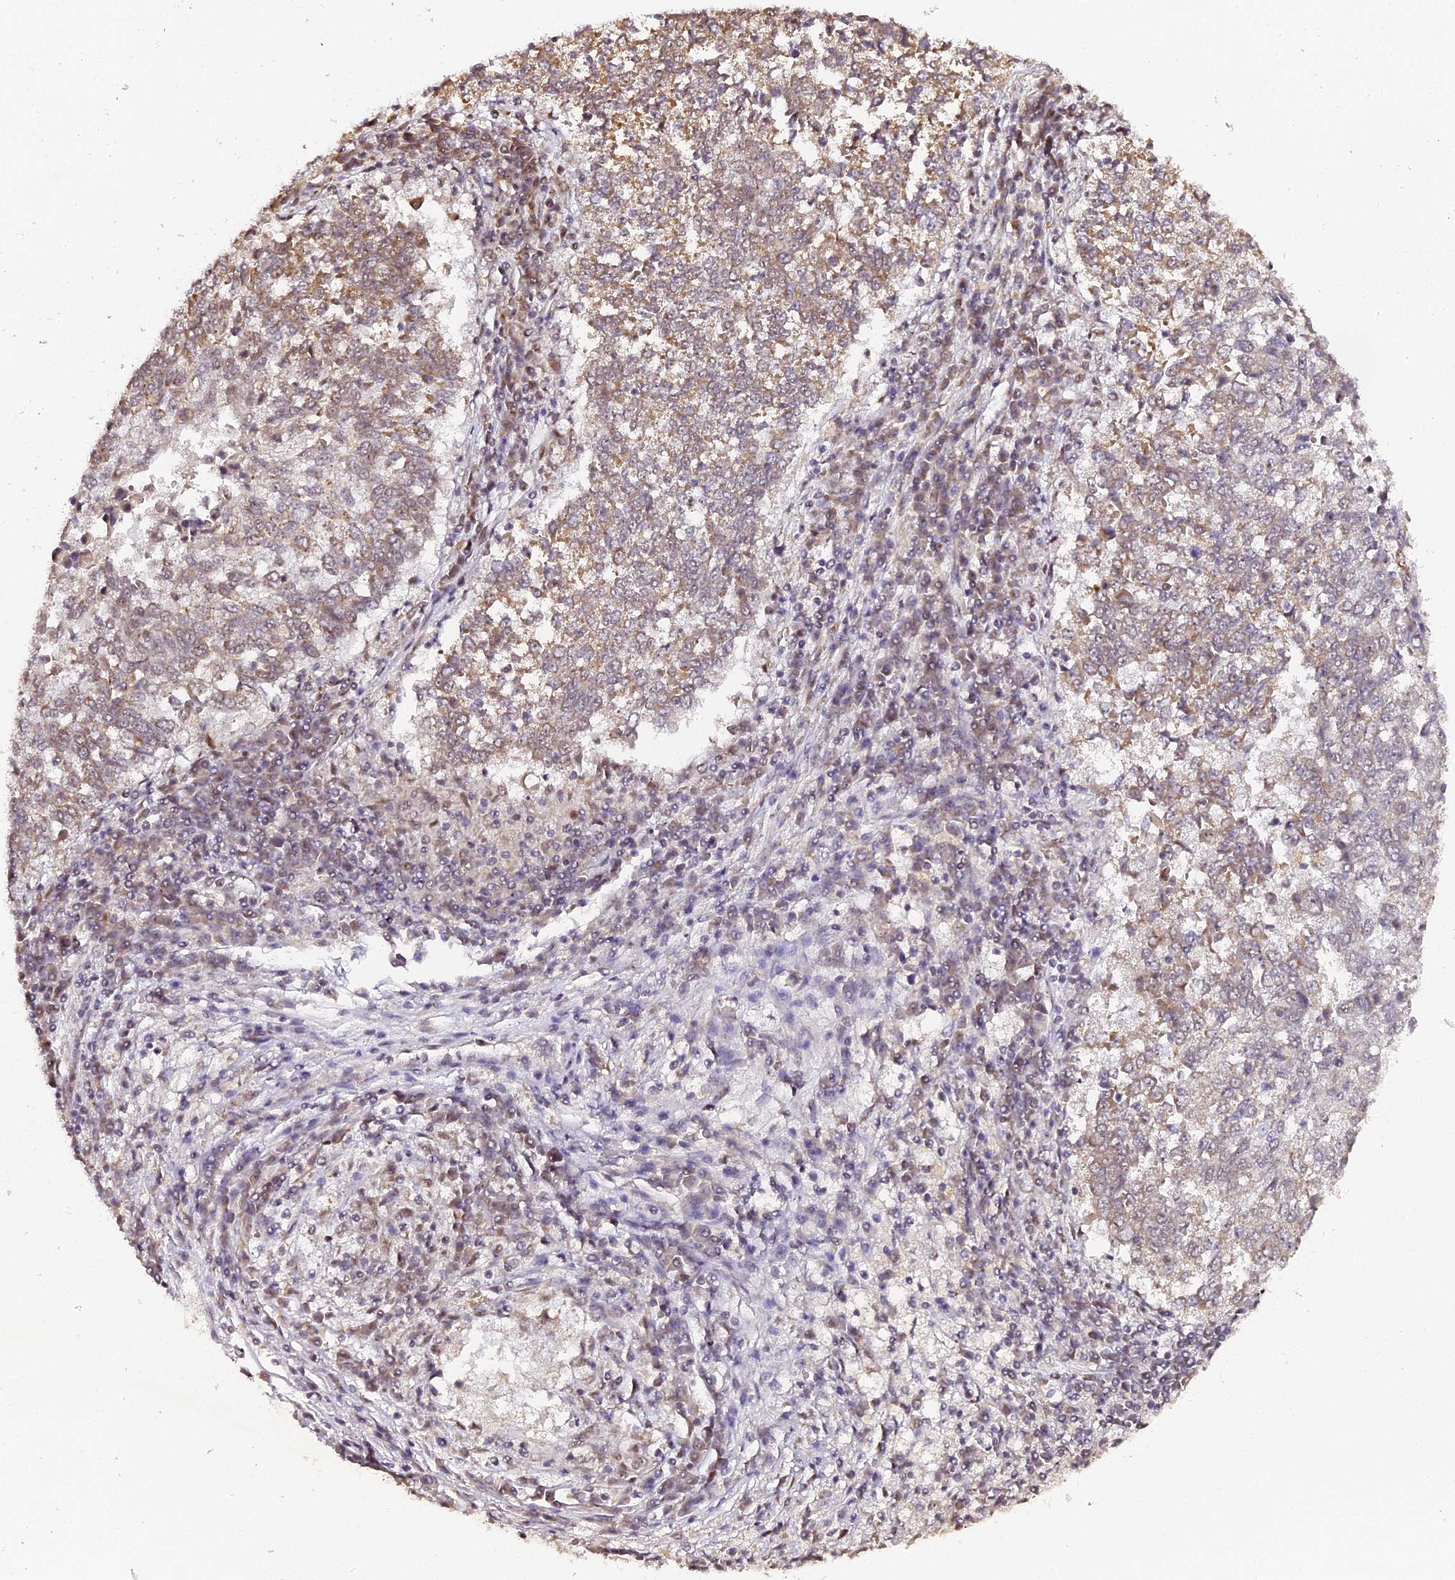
{"staining": {"intensity": "moderate", "quantity": "25%-75%", "location": "cytoplasmic/membranous"}, "tissue": "lung cancer", "cell_type": "Tumor cells", "image_type": "cancer", "snomed": [{"axis": "morphology", "description": "Squamous cell carcinoma, NOS"}, {"axis": "topography", "description": "Lung"}], "caption": "Tumor cells exhibit medium levels of moderate cytoplasmic/membranous staining in about 25%-75% of cells in human lung cancer. (Stains: DAB (3,3'-diaminobenzidine) in brown, nuclei in blue, Microscopy: brightfield microscopy at high magnification).", "gene": "NCBP1", "patient": {"sex": "male", "age": 73}}